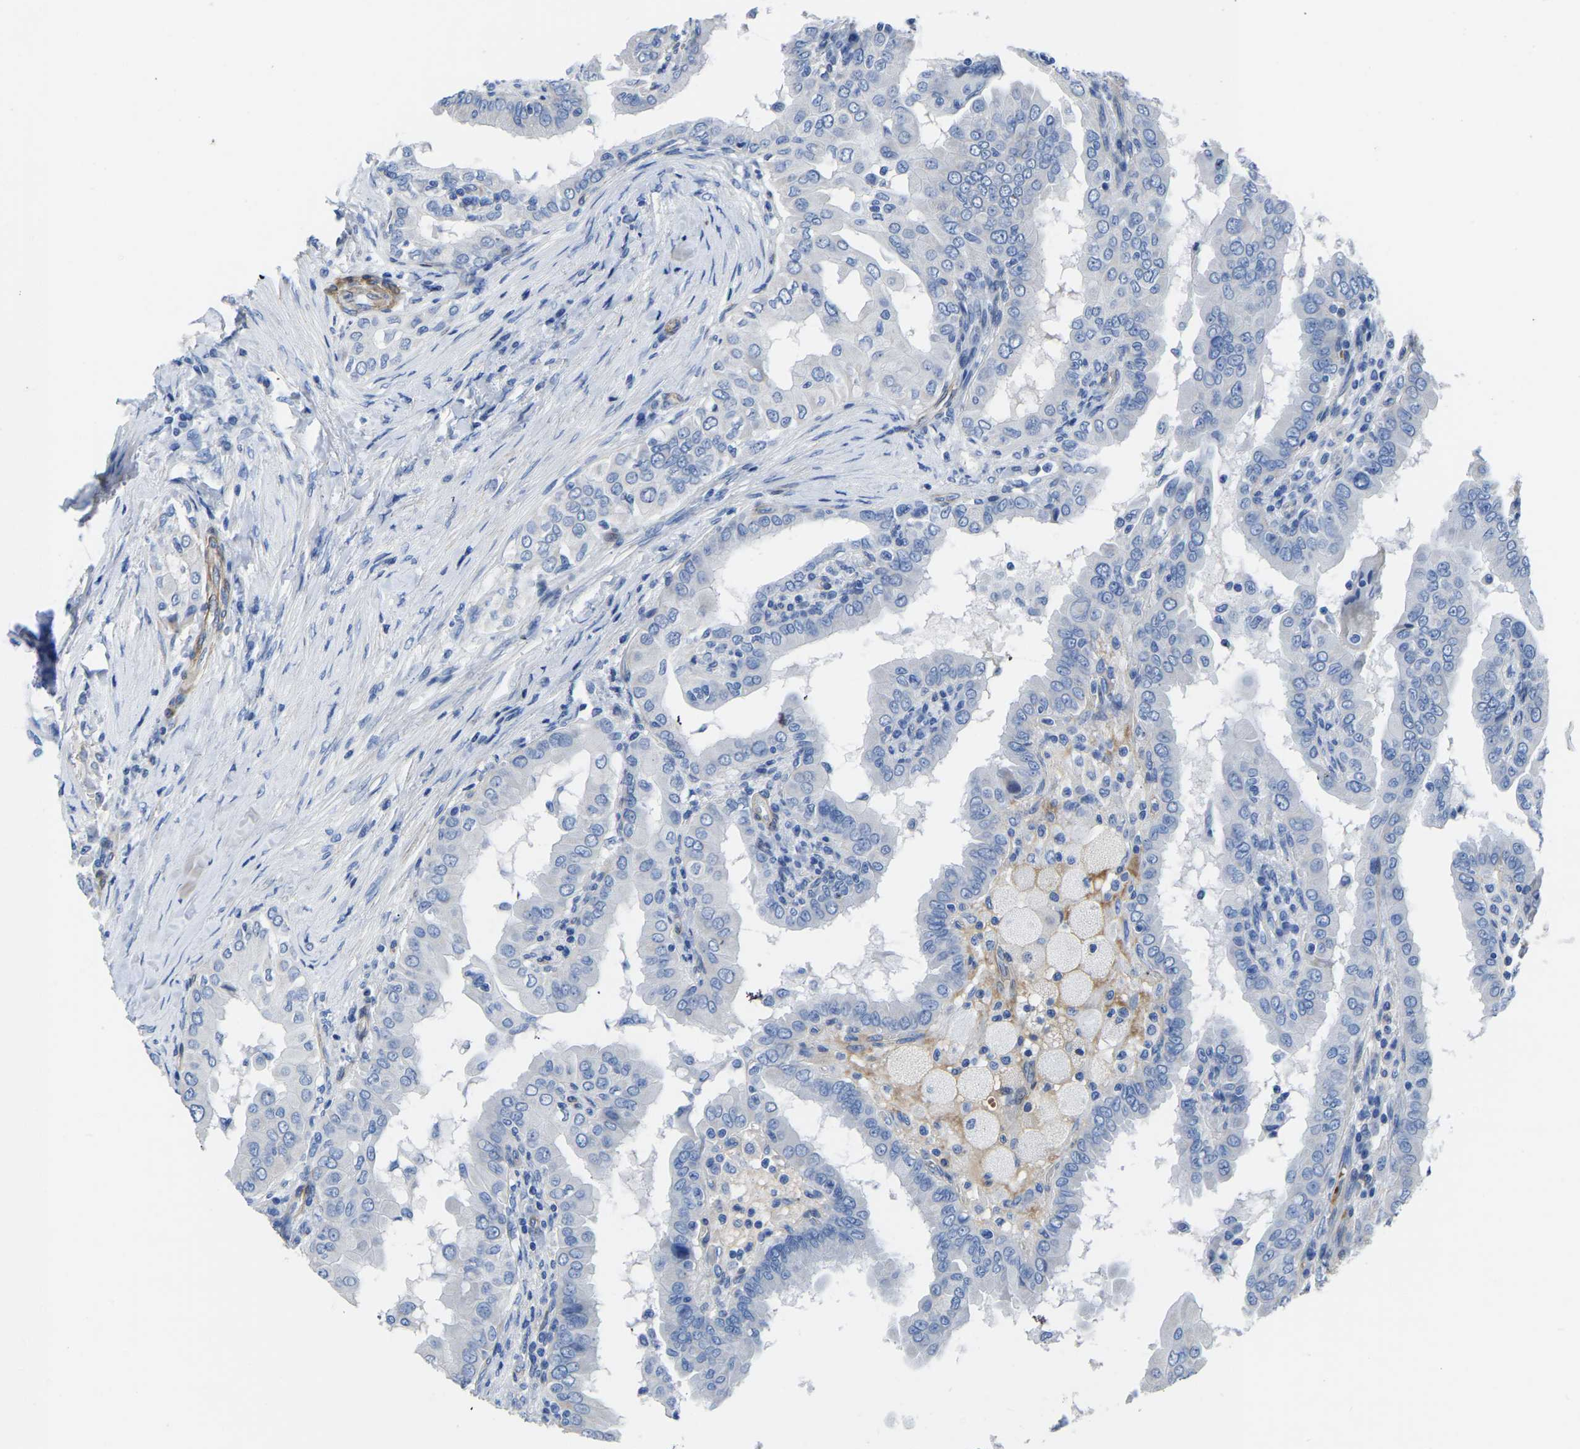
{"staining": {"intensity": "negative", "quantity": "none", "location": "none"}, "tissue": "thyroid cancer", "cell_type": "Tumor cells", "image_type": "cancer", "snomed": [{"axis": "morphology", "description": "Papillary adenocarcinoma, NOS"}, {"axis": "topography", "description": "Thyroid gland"}], "caption": "Thyroid cancer was stained to show a protein in brown. There is no significant expression in tumor cells. (Immunohistochemistry, brightfield microscopy, high magnification).", "gene": "SLC45A3", "patient": {"sex": "male", "age": 33}}